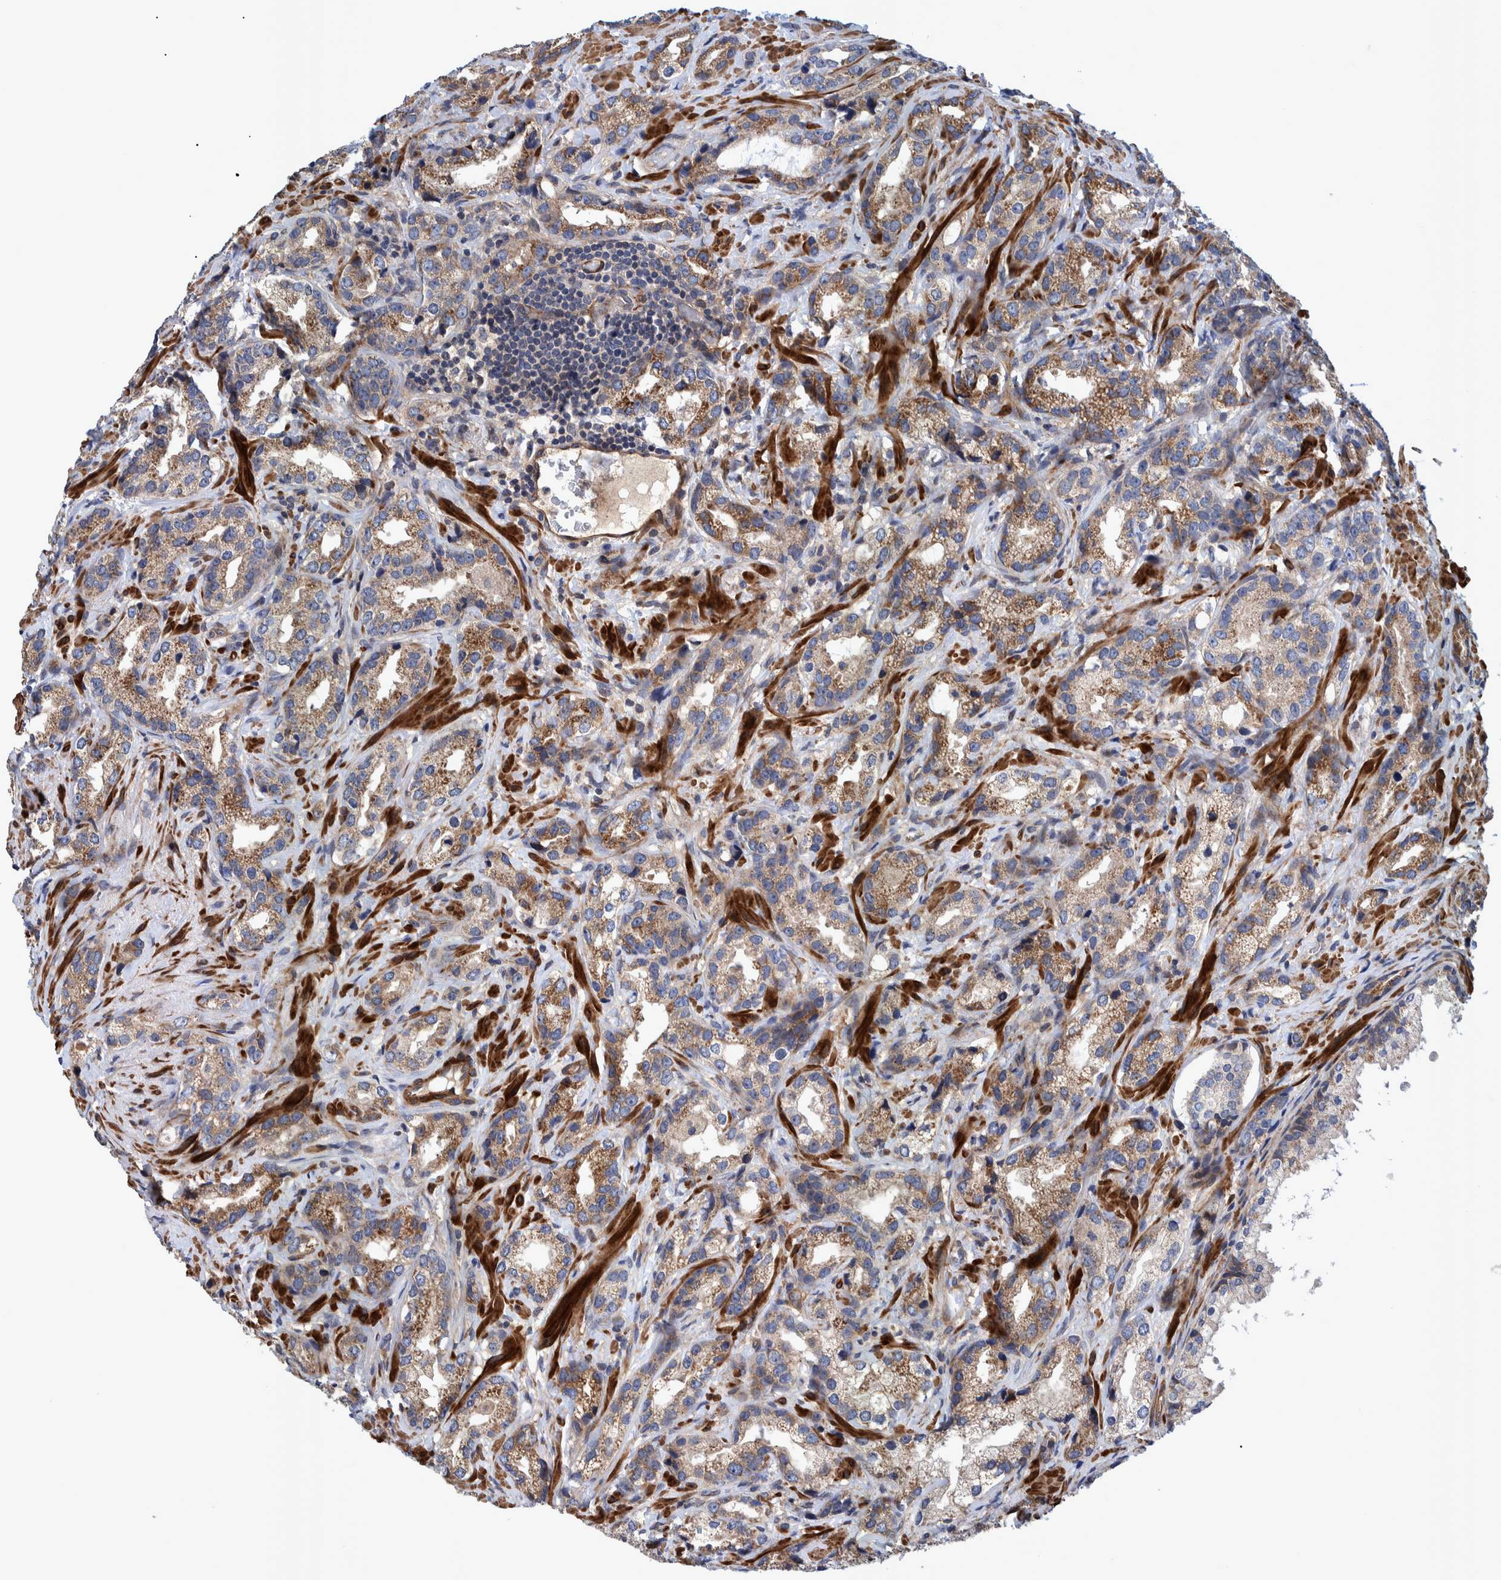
{"staining": {"intensity": "moderate", "quantity": ">75%", "location": "cytoplasmic/membranous"}, "tissue": "prostate cancer", "cell_type": "Tumor cells", "image_type": "cancer", "snomed": [{"axis": "morphology", "description": "Adenocarcinoma, High grade"}, {"axis": "topography", "description": "Prostate"}], "caption": "Prostate cancer tissue demonstrates moderate cytoplasmic/membranous staining in approximately >75% of tumor cells (Stains: DAB (3,3'-diaminobenzidine) in brown, nuclei in blue, Microscopy: brightfield microscopy at high magnification).", "gene": "GRPEL2", "patient": {"sex": "male", "age": 63}}